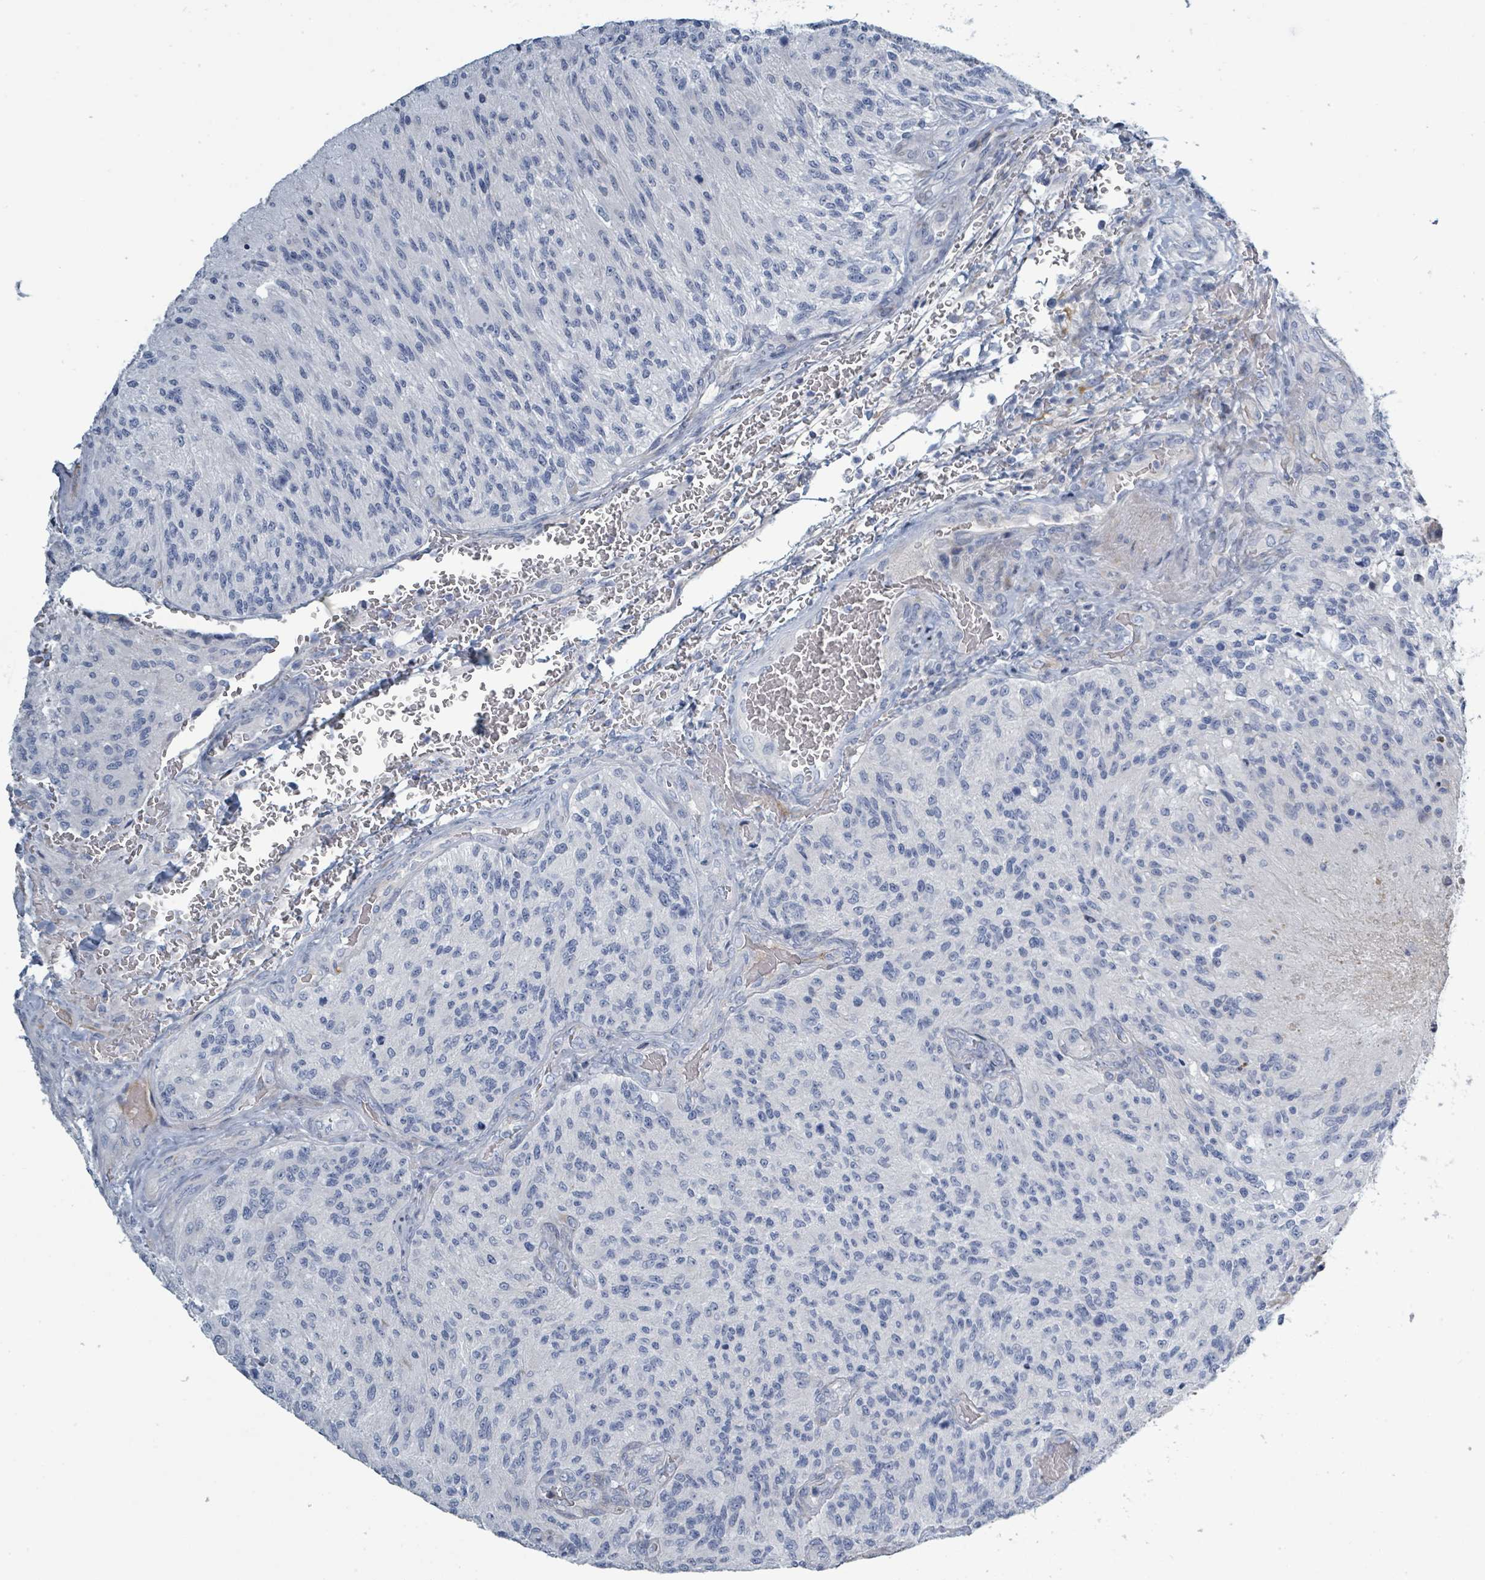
{"staining": {"intensity": "negative", "quantity": "none", "location": "none"}, "tissue": "glioma", "cell_type": "Tumor cells", "image_type": "cancer", "snomed": [{"axis": "morphology", "description": "Normal tissue, NOS"}, {"axis": "morphology", "description": "Glioma, malignant, High grade"}, {"axis": "topography", "description": "Cerebral cortex"}], "caption": "Immunohistochemistry of human glioma shows no staining in tumor cells. (Stains: DAB immunohistochemistry with hematoxylin counter stain, Microscopy: brightfield microscopy at high magnification).", "gene": "RAB33B", "patient": {"sex": "male", "age": 56}}